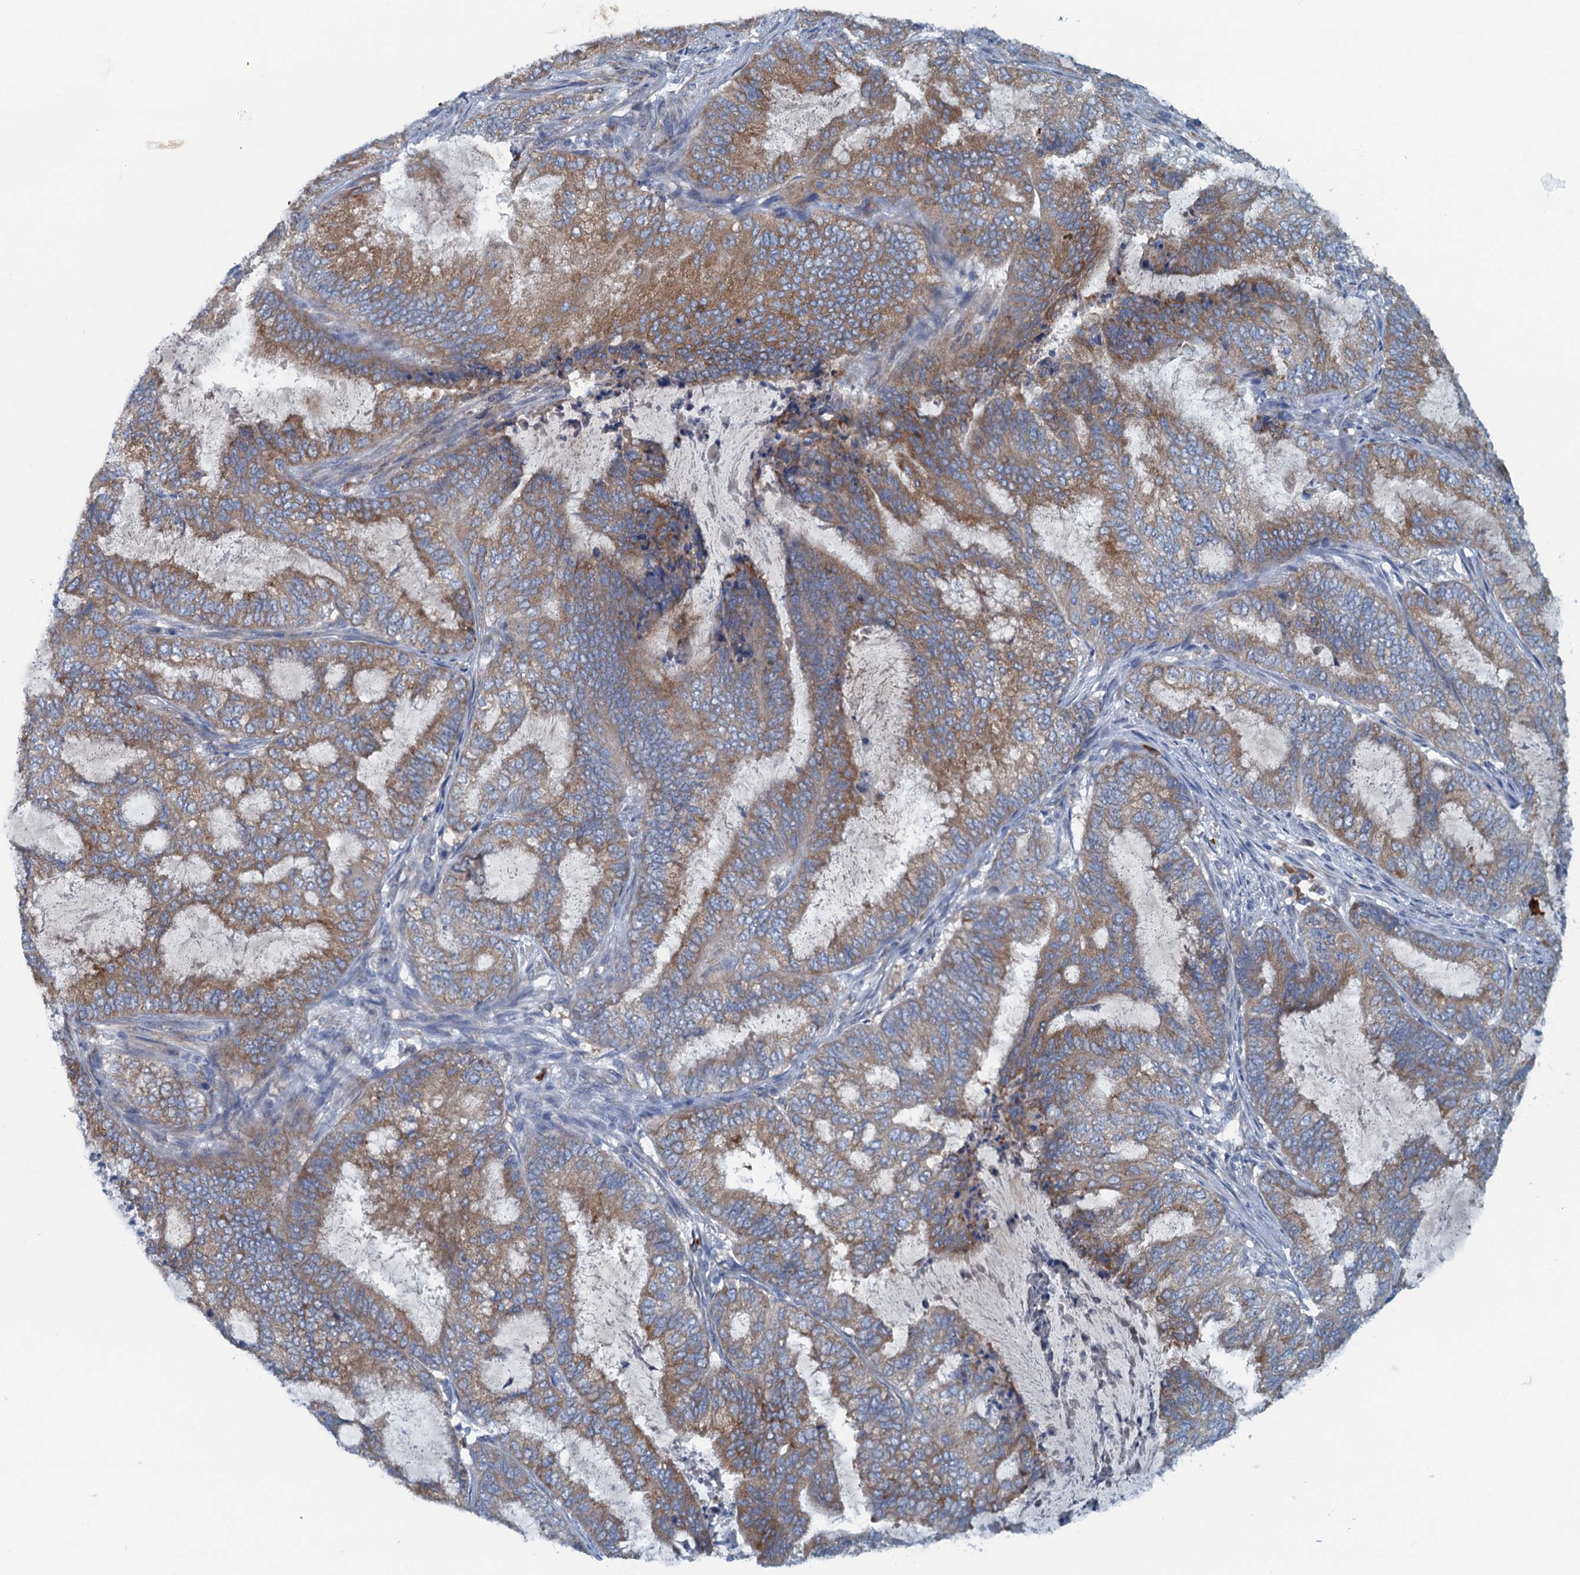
{"staining": {"intensity": "moderate", "quantity": ">75%", "location": "cytoplasmic/membranous"}, "tissue": "endometrial cancer", "cell_type": "Tumor cells", "image_type": "cancer", "snomed": [{"axis": "morphology", "description": "Adenocarcinoma, NOS"}, {"axis": "topography", "description": "Endometrium"}], "caption": "Moderate cytoplasmic/membranous positivity for a protein is identified in about >75% of tumor cells of endometrial cancer using immunohistochemistry (IHC).", "gene": "MYDGF", "patient": {"sex": "female", "age": 51}}